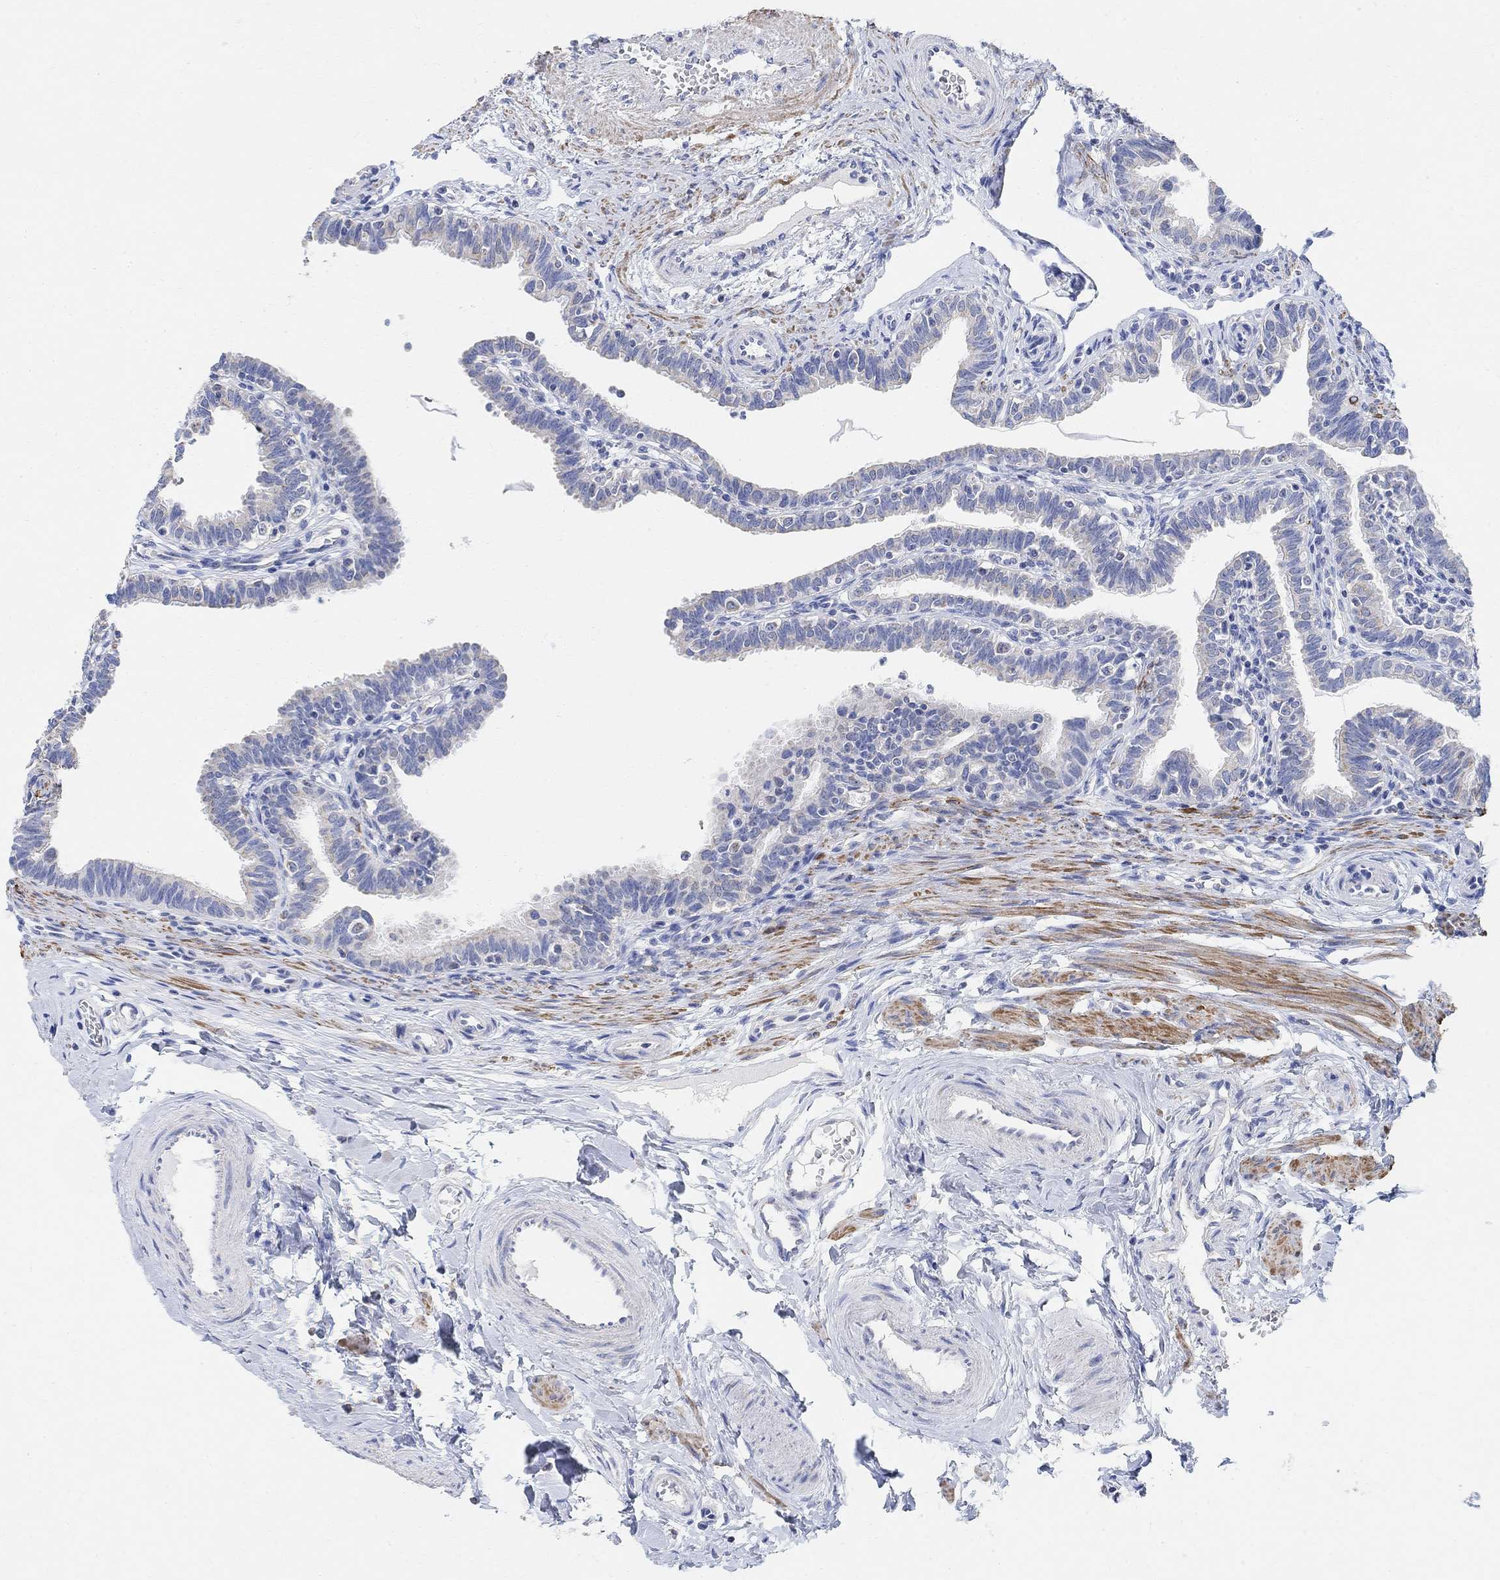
{"staining": {"intensity": "negative", "quantity": "none", "location": "none"}, "tissue": "fallopian tube", "cell_type": "Glandular cells", "image_type": "normal", "snomed": [{"axis": "morphology", "description": "Normal tissue, NOS"}, {"axis": "topography", "description": "Fallopian tube"}], "caption": "Fallopian tube was stained to show a protein in brown. There is no significant positivity in glandular cells. Nuclei are stained in blue.", "gene": "SYT12", "patient": {"sex": "female", "age": 36}}